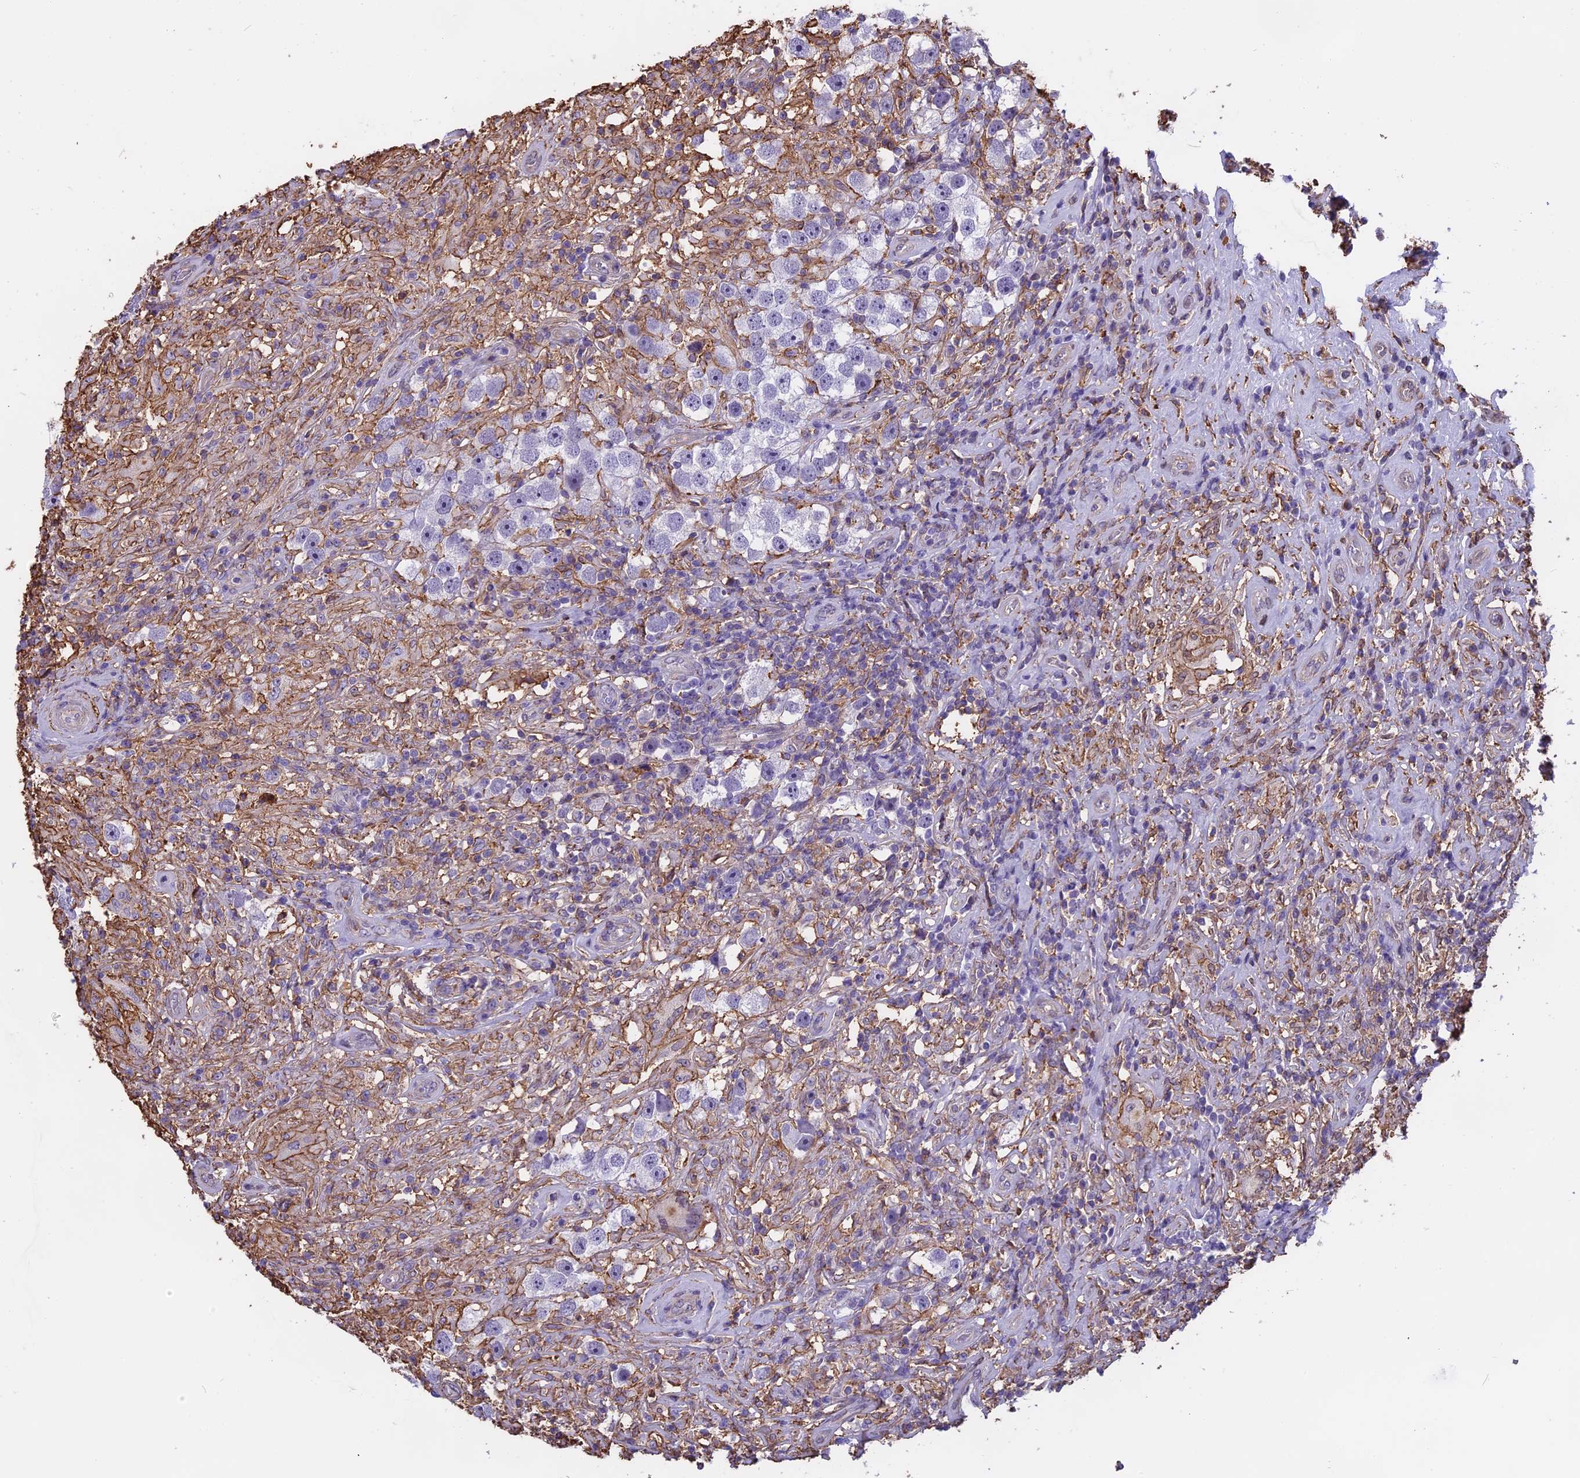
{"staining": {"intensity": "negative", "quantity": "none", "location": "none"}, "tissue": "testis cancer", "cell_type": "Tumor cells", "image_type": "cancer", "snomed": [{"axis": "morphology", "description": "Seminoma, NOS"}, {"axis": "topography", "description": "Testis"}], "caption": "Immunohistochemical staining of human testis cancer reveals no significant staining in tumor cells.", "gene": "TMEM255B", "patient": {"sex": "male", "age": 49}}